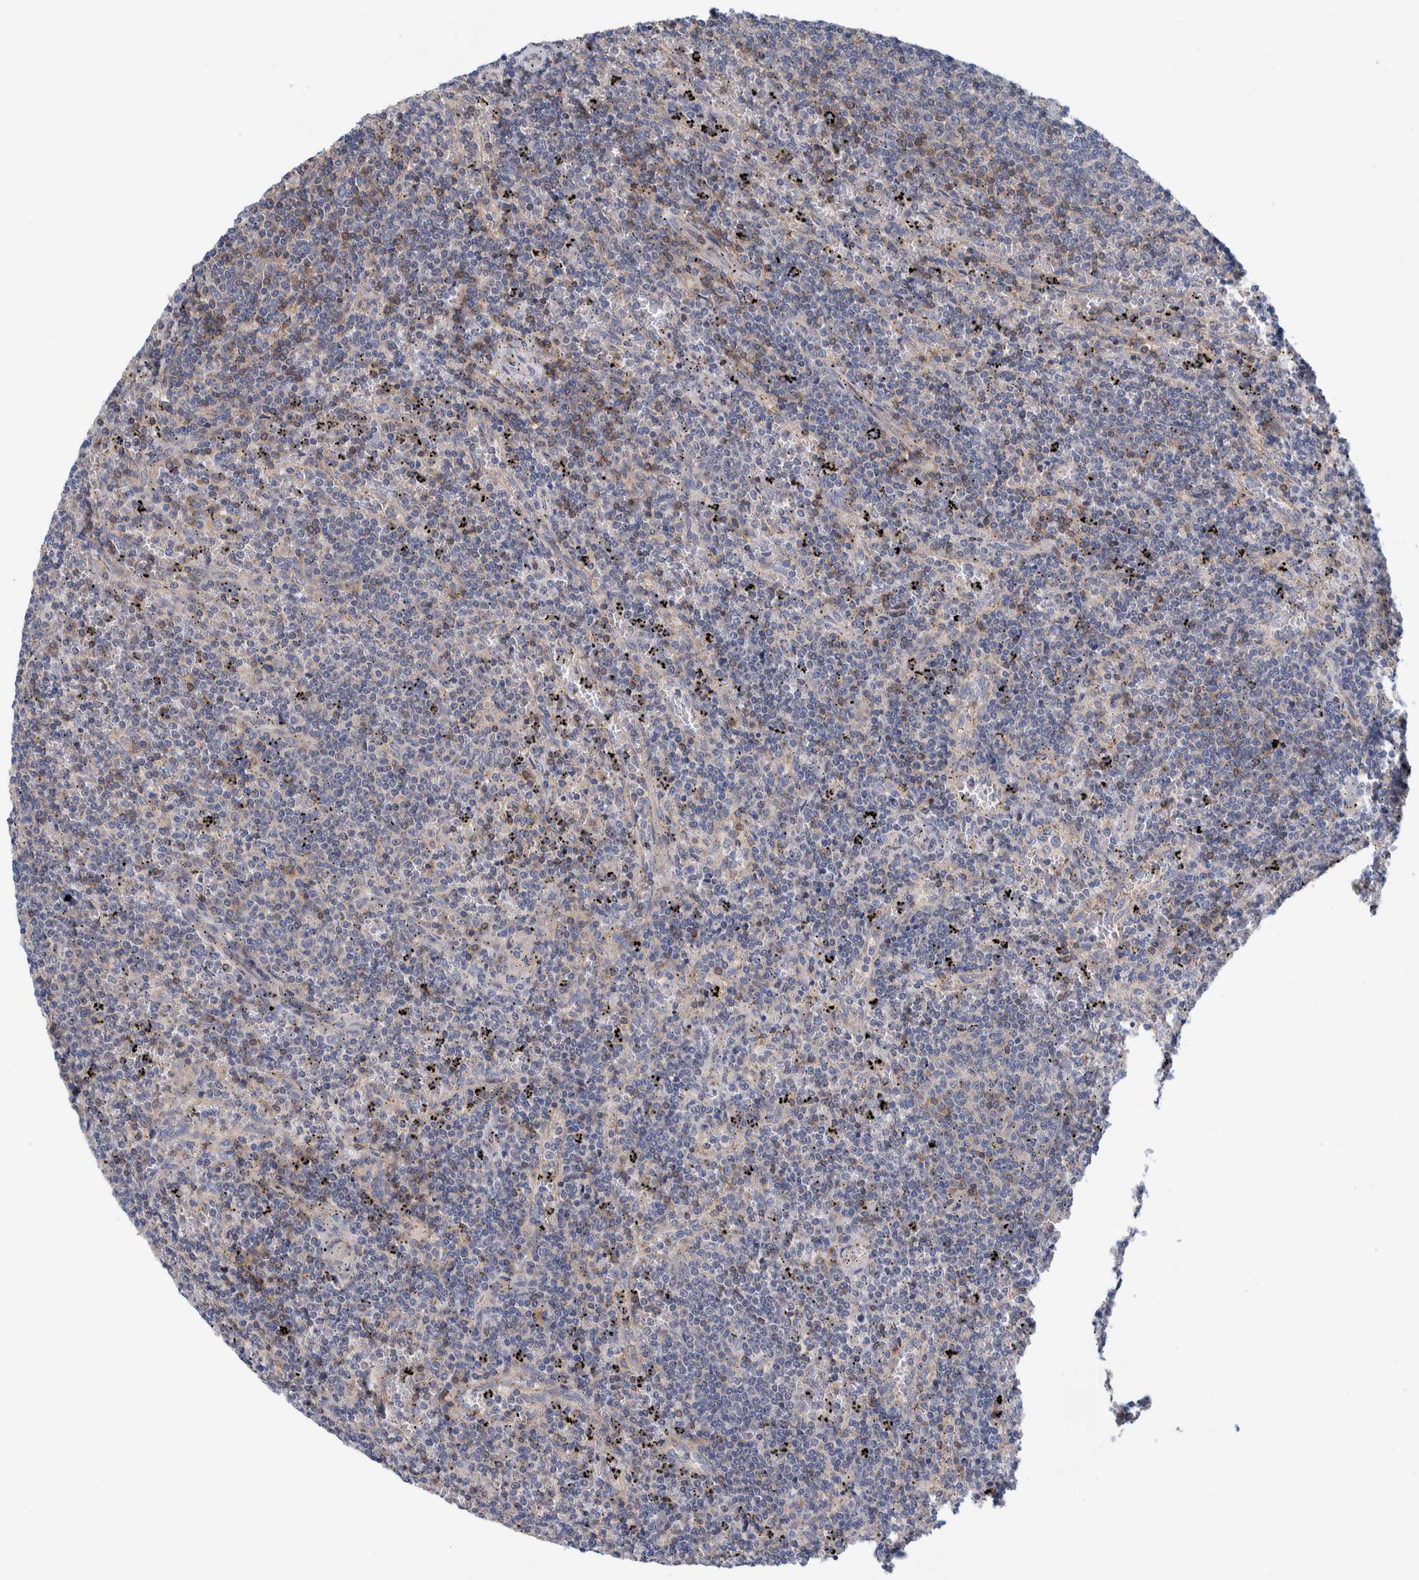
{"staining": {"intensity": "negative", "quantity": "none", "location": "none"}, "tissue": "lymphoma", "cell_type": "Tumor cells", "image_type": "cancer", "snomed": [{"axis": "morphology", "description": "Malignant lymphoma, non-Hodgkin's type, Low grade"}, {"axis": "topography", "description": "Spleen"}], "caption": "Immunohistochemical staining of human low-grade malignant lymphoma, non-Hodgkin's type displays no significant positivity in tumor cells. (DAB immunohistochemistry, high magnification).", "gene": "CCM2", "patient": {"sex": "female", "age": 50}}